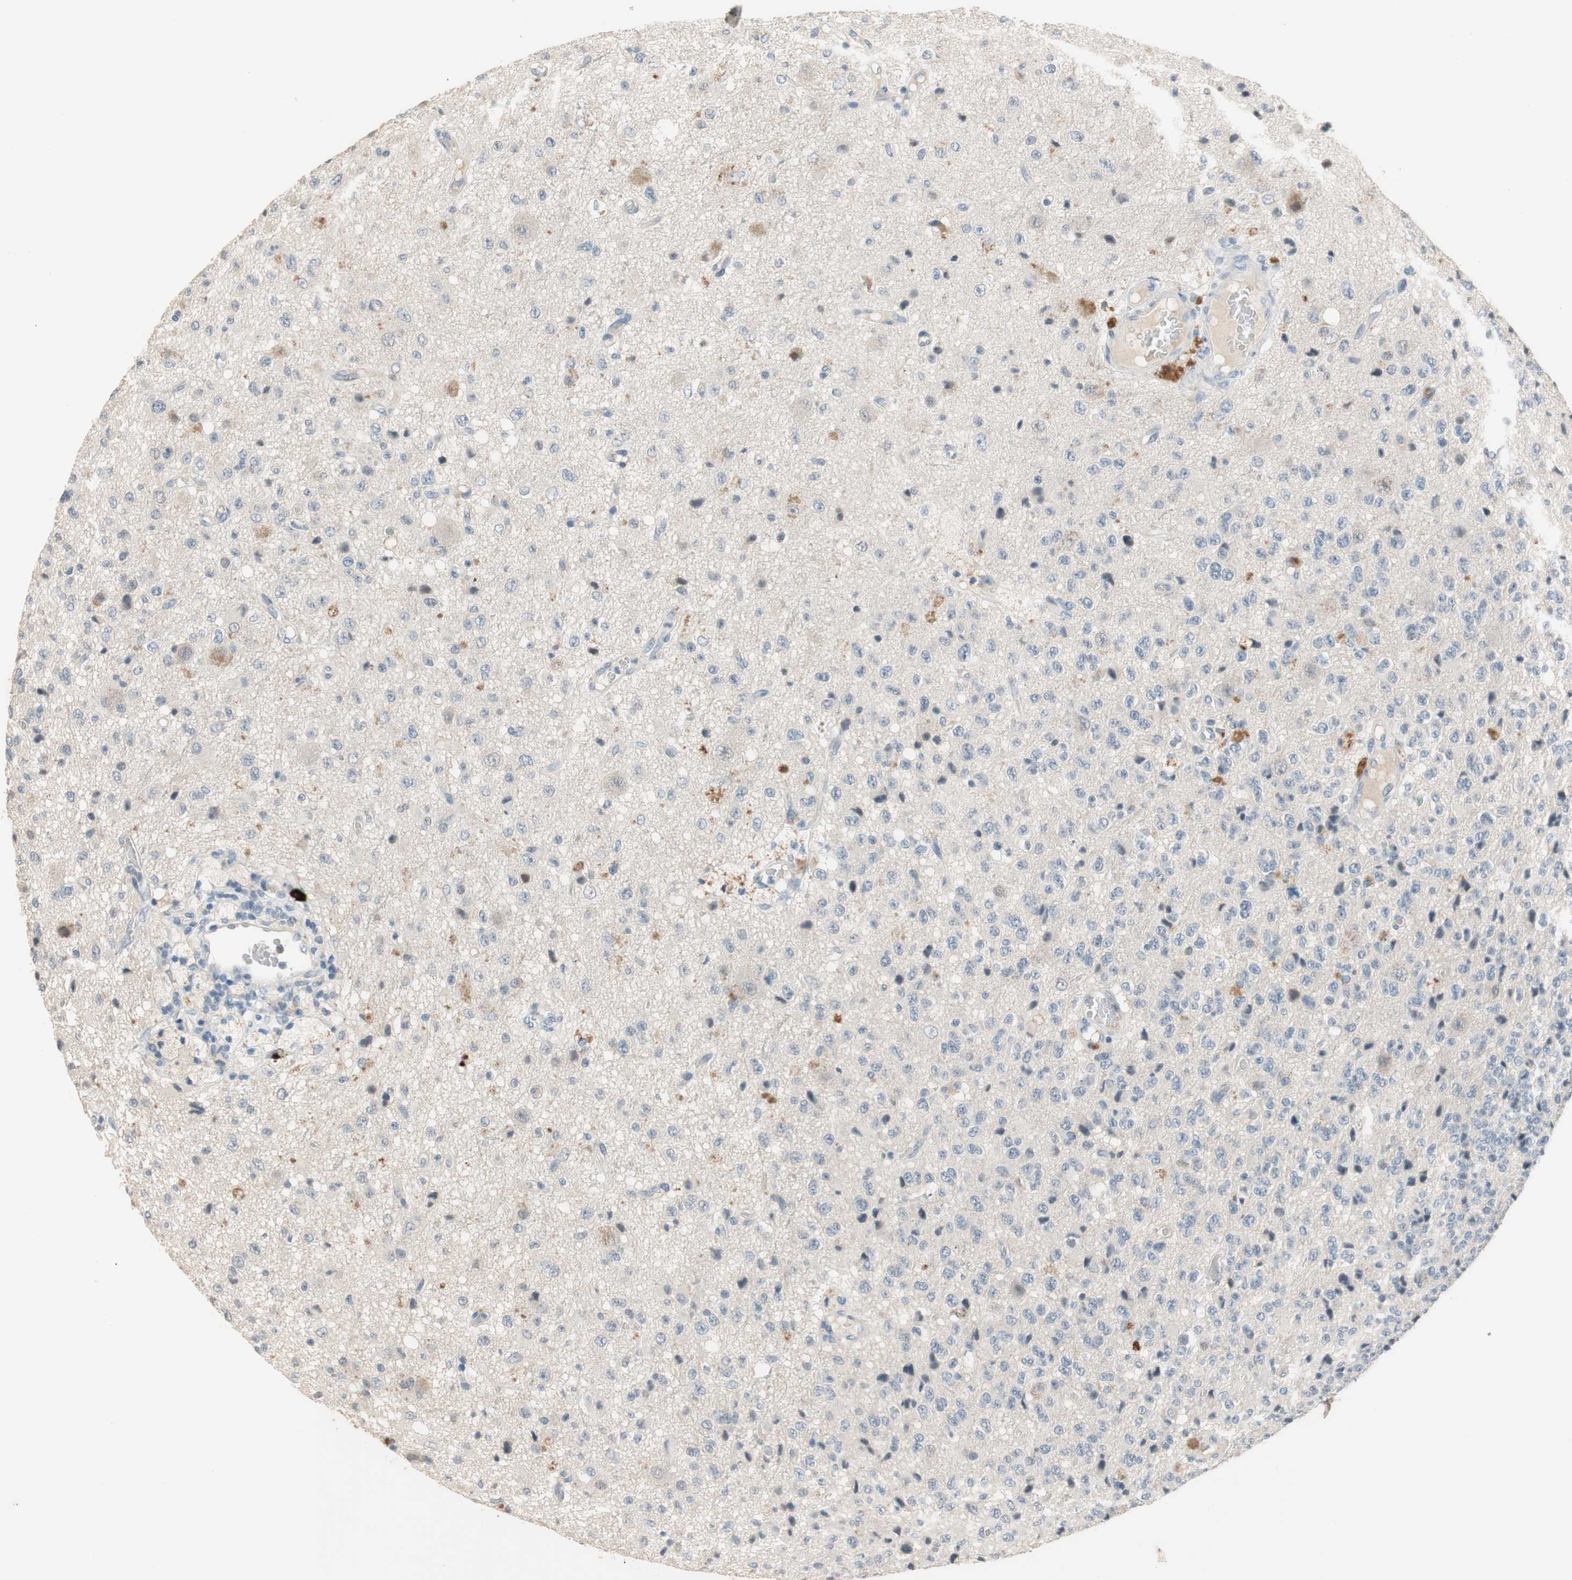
{"staining": {"intensity": "weak", "quantity": "25%-75%", "location": "cytoplasmic/membranous"}, "tissue": "glioma", "cell_type": "Tumor cells", "image_type": "cancer", "snomed": [{"axis": "morphology", "description": "Glioma, malignant, High grade"}, {"axis": "topography", "description": "pancreas cauda"}], "caption": "Malignant glioma (high-grade) was stained to show a protein in brown. There is low levels of weak cytoplasmic/membranous positivity in about 25%-75% of tumor cells. (DAB (3,3'-diaminobenzidine) = brown stain, brightfield microscopy at high magnification).", "gene": "COL12A1", "patient": {"sex": "male", "age": 60}}